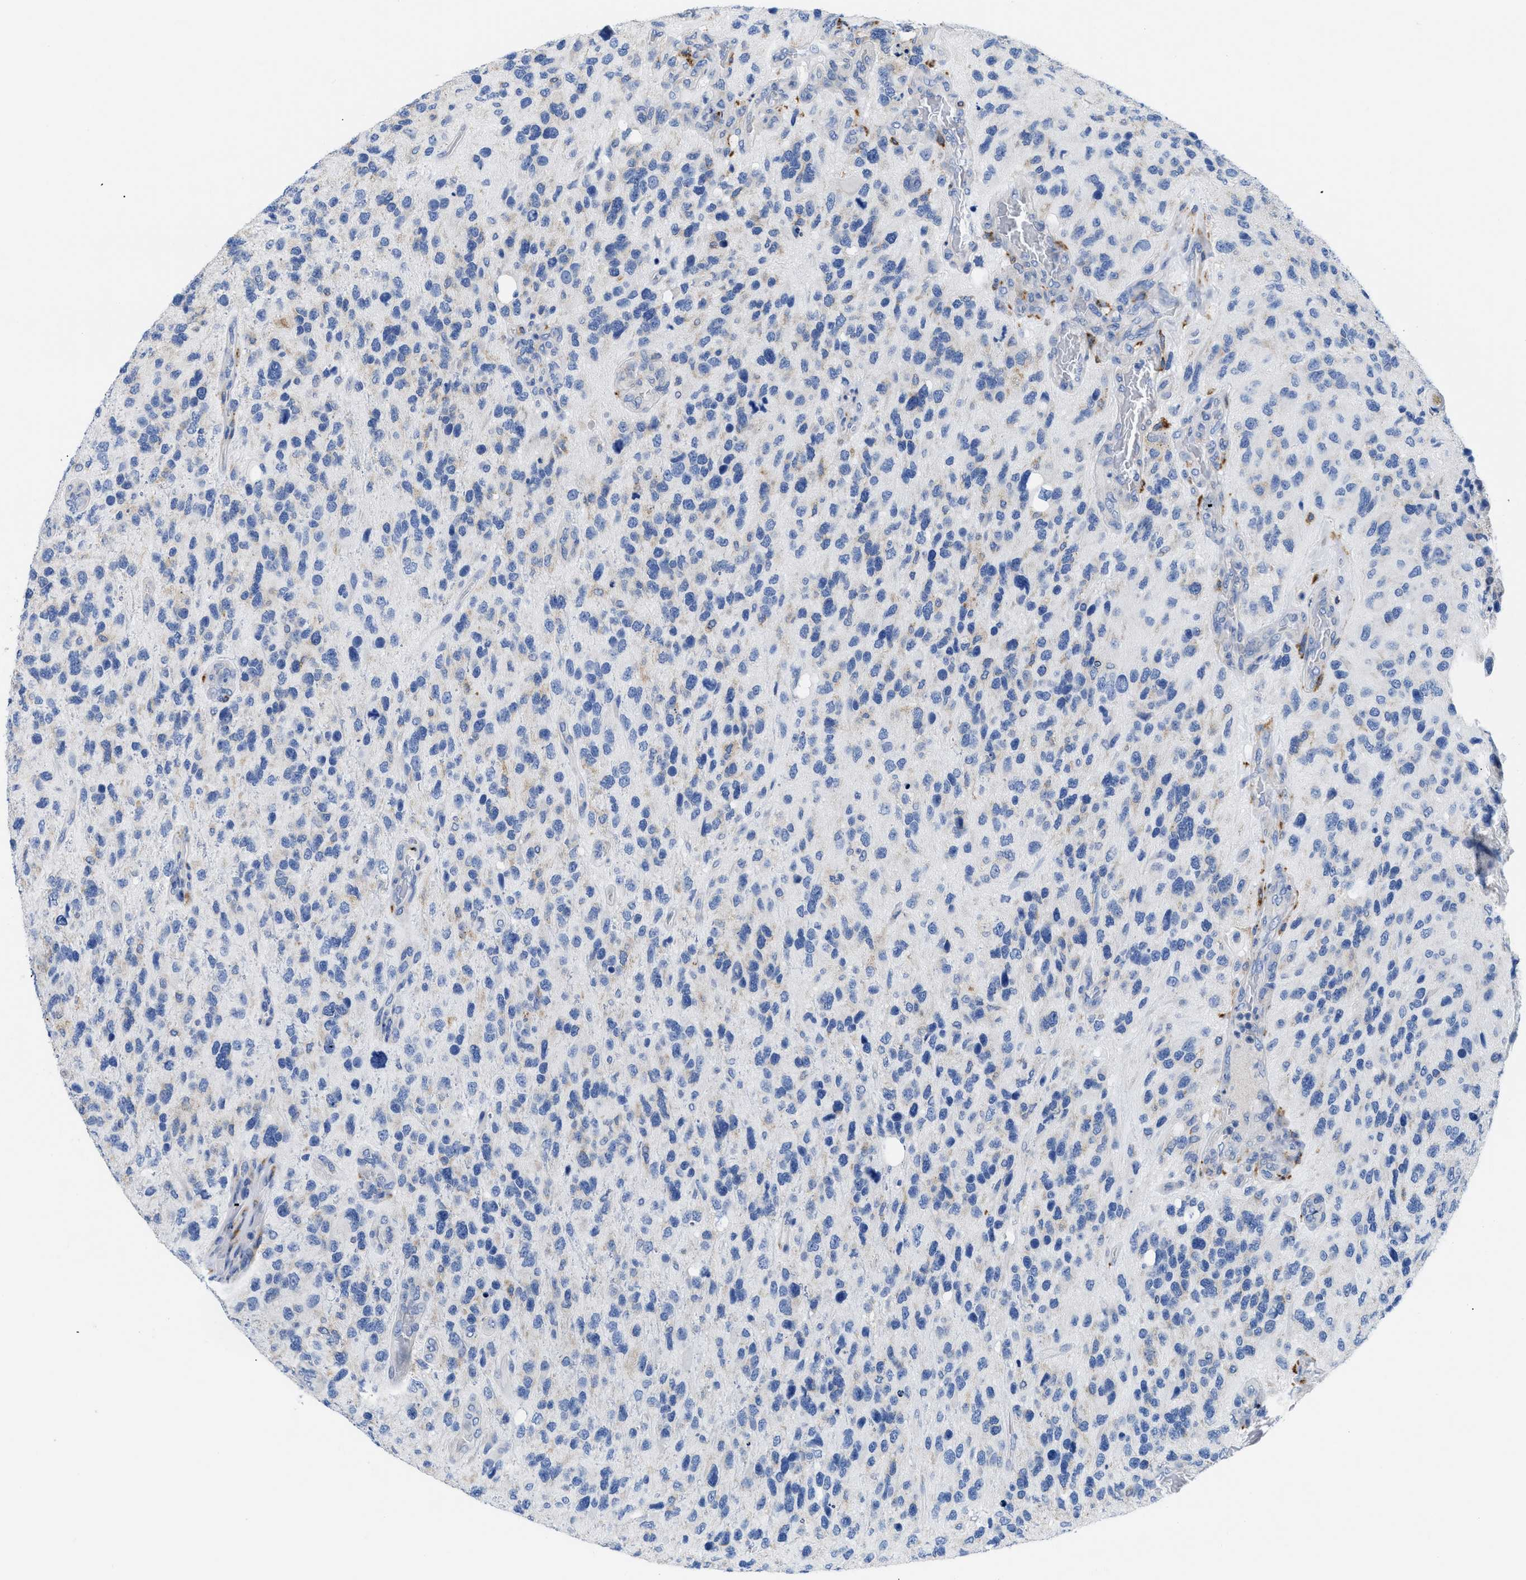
{"staining": {"intensity": "negative", "quantity": "none", "location": "none"}, "tissue": "glioma", "cell_type": "Tumor cells", "image_type": "cancer", "snomed": [{"axis": "morphology", "description": "Glioma, malignant, High grade"}, {"axis": "topography", "description": "Brain"}], "caption": "Protein analysis of malignant high-grade glioma shows no significant expression in tumor cells. (DAB (3,3'-diaminobenzidine) IHC, high magnification).", "gene": "HLA-DPA1", "patient": {"sex": "female", "age": 58}}